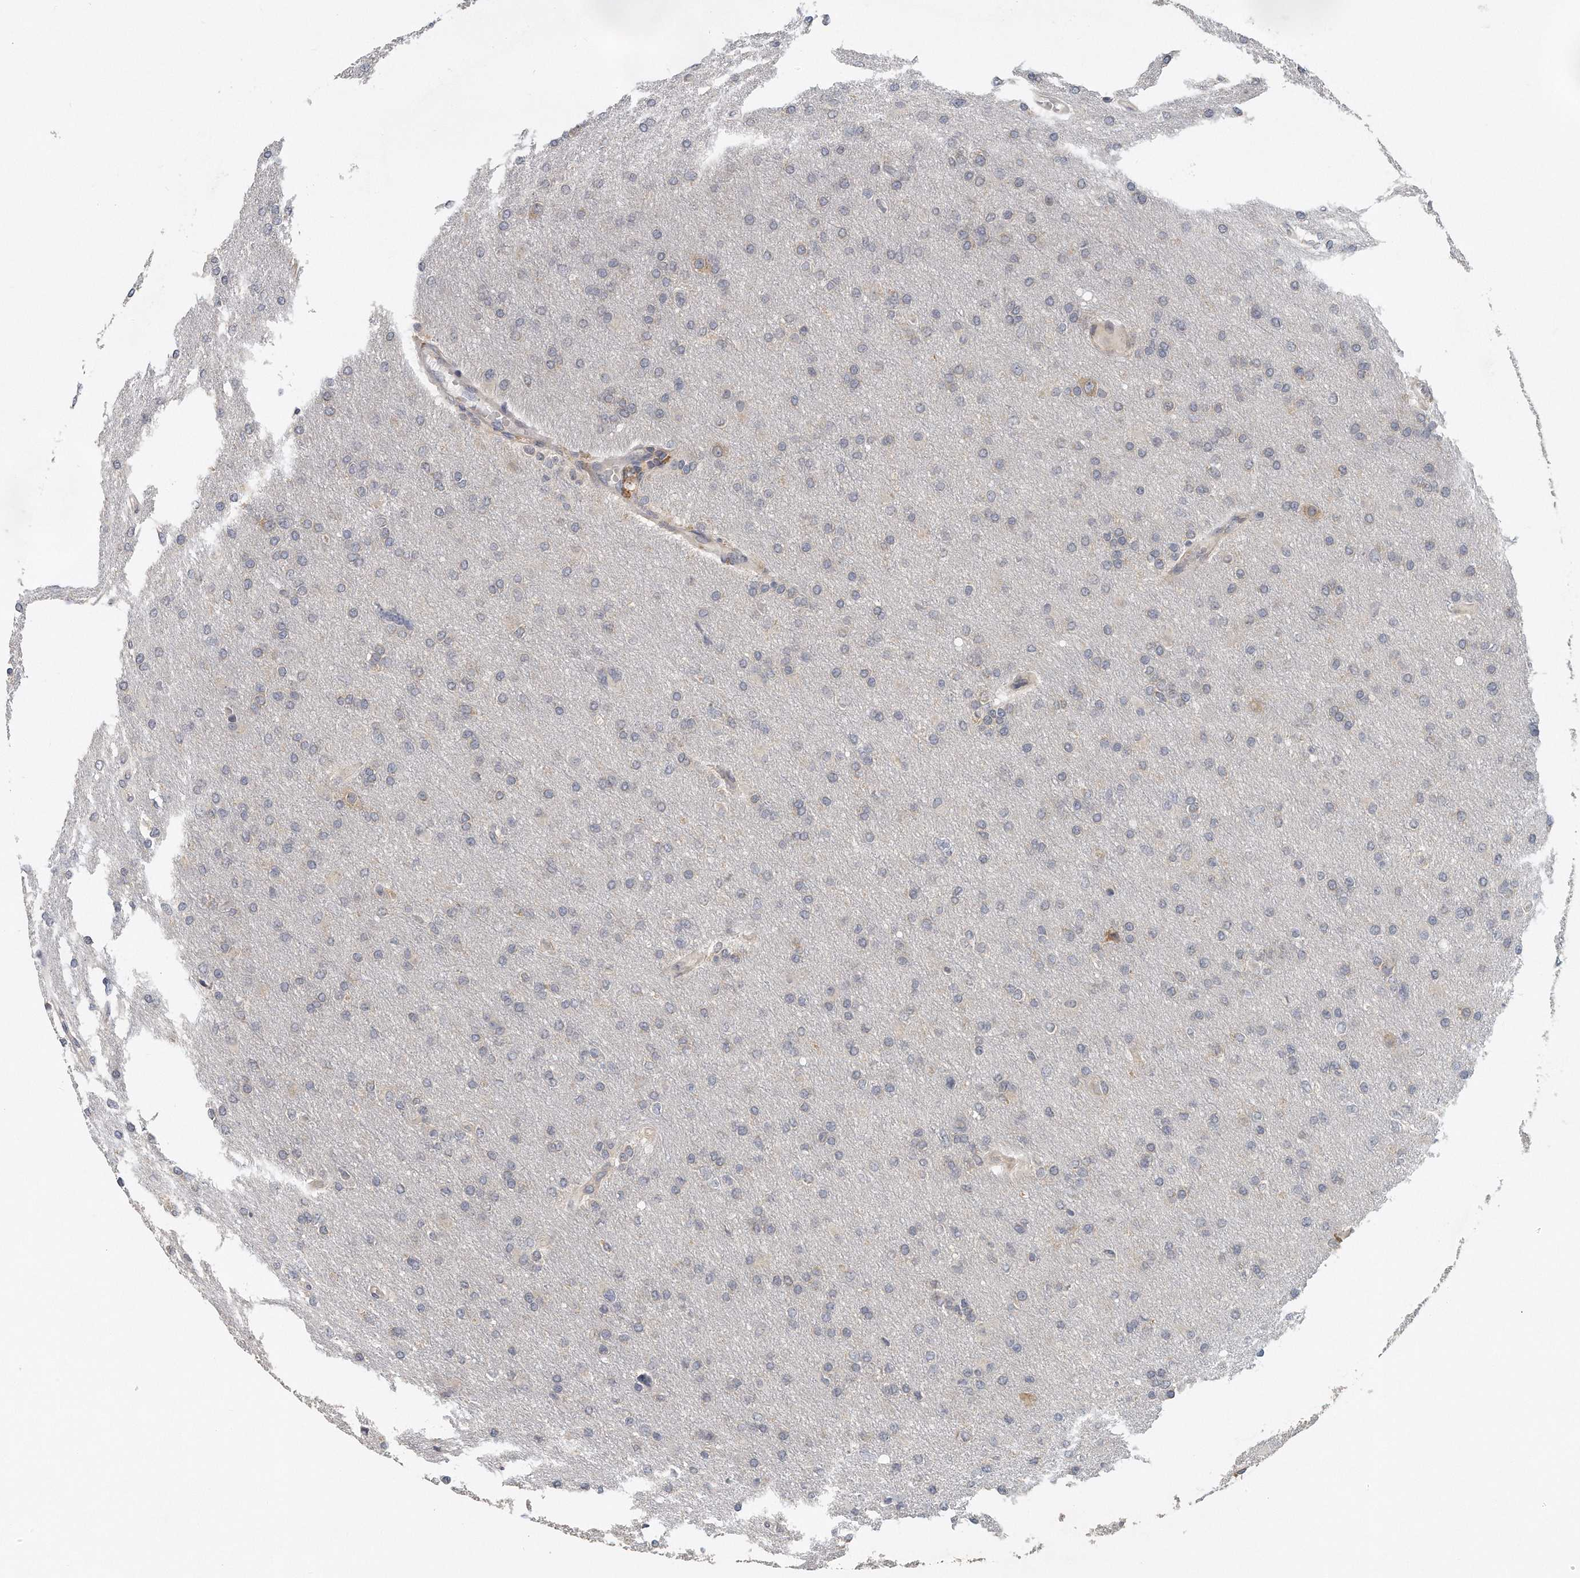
{"staining": {"intensity": "negative", "quantity": "none", "location": "none"}, "tissue": "glioma", "cell_type": "Tumor cells", "image_type": "cancer", "snomed": [{"axis": "morphology", "description": "Glioma, malignant, High grade"}, {"axis": "topography", "description": "Cerebral cortex"}], "caption": "Tumor cells show no significant positivity in malignant high-grade glioma. (Stains: DAB immunohistochemistry with hematoxylin counter stain, Microscopy: brightfield microscopy at high magnification).", "gene": "EIF3I", "patient": {"sex": "female", "age": 36}}